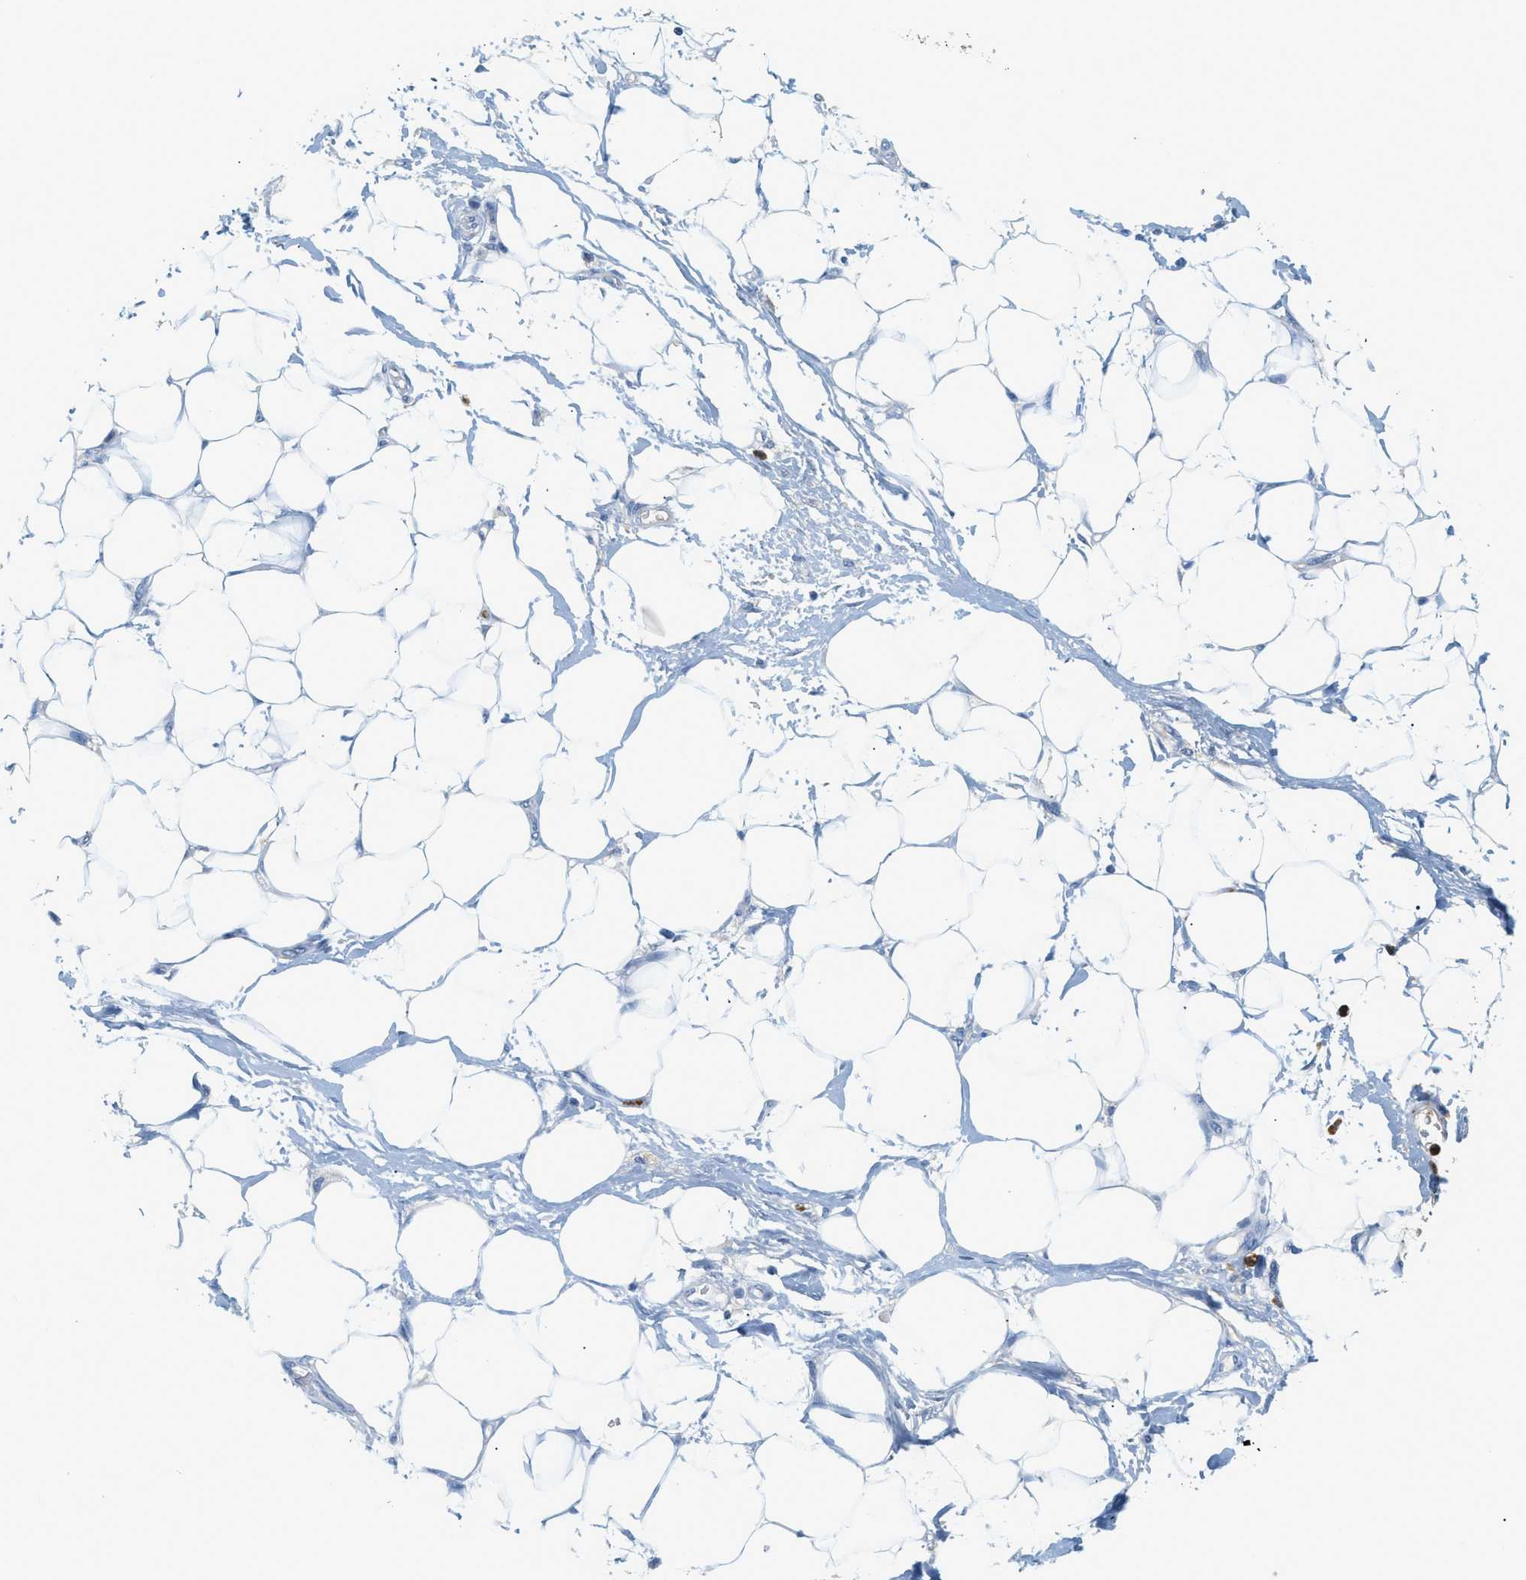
{"staining": {"intensity": "negative", "quantity": "none", "location": "none"}, "tissue": "adipose tissue", "cell_type": "Adipocytes", "image_type": "normal", "snomed": [{"axis": "morphology", "description": "Normal tissue, NOS"}, {"axis": "morphology", "description": "Urothelial carcinoma, High grade"}, {"axis": "topography", "description": "Vascular tissue"}, {"axis": "topography", "description": "Urinary bladder"}], "caption": "Immunohistochemical staining of benign adipose tissue exhibits no significant positivity in adipocytes.", "gene": "LCN2", "patient": {"sex": "female", "age": 56}}